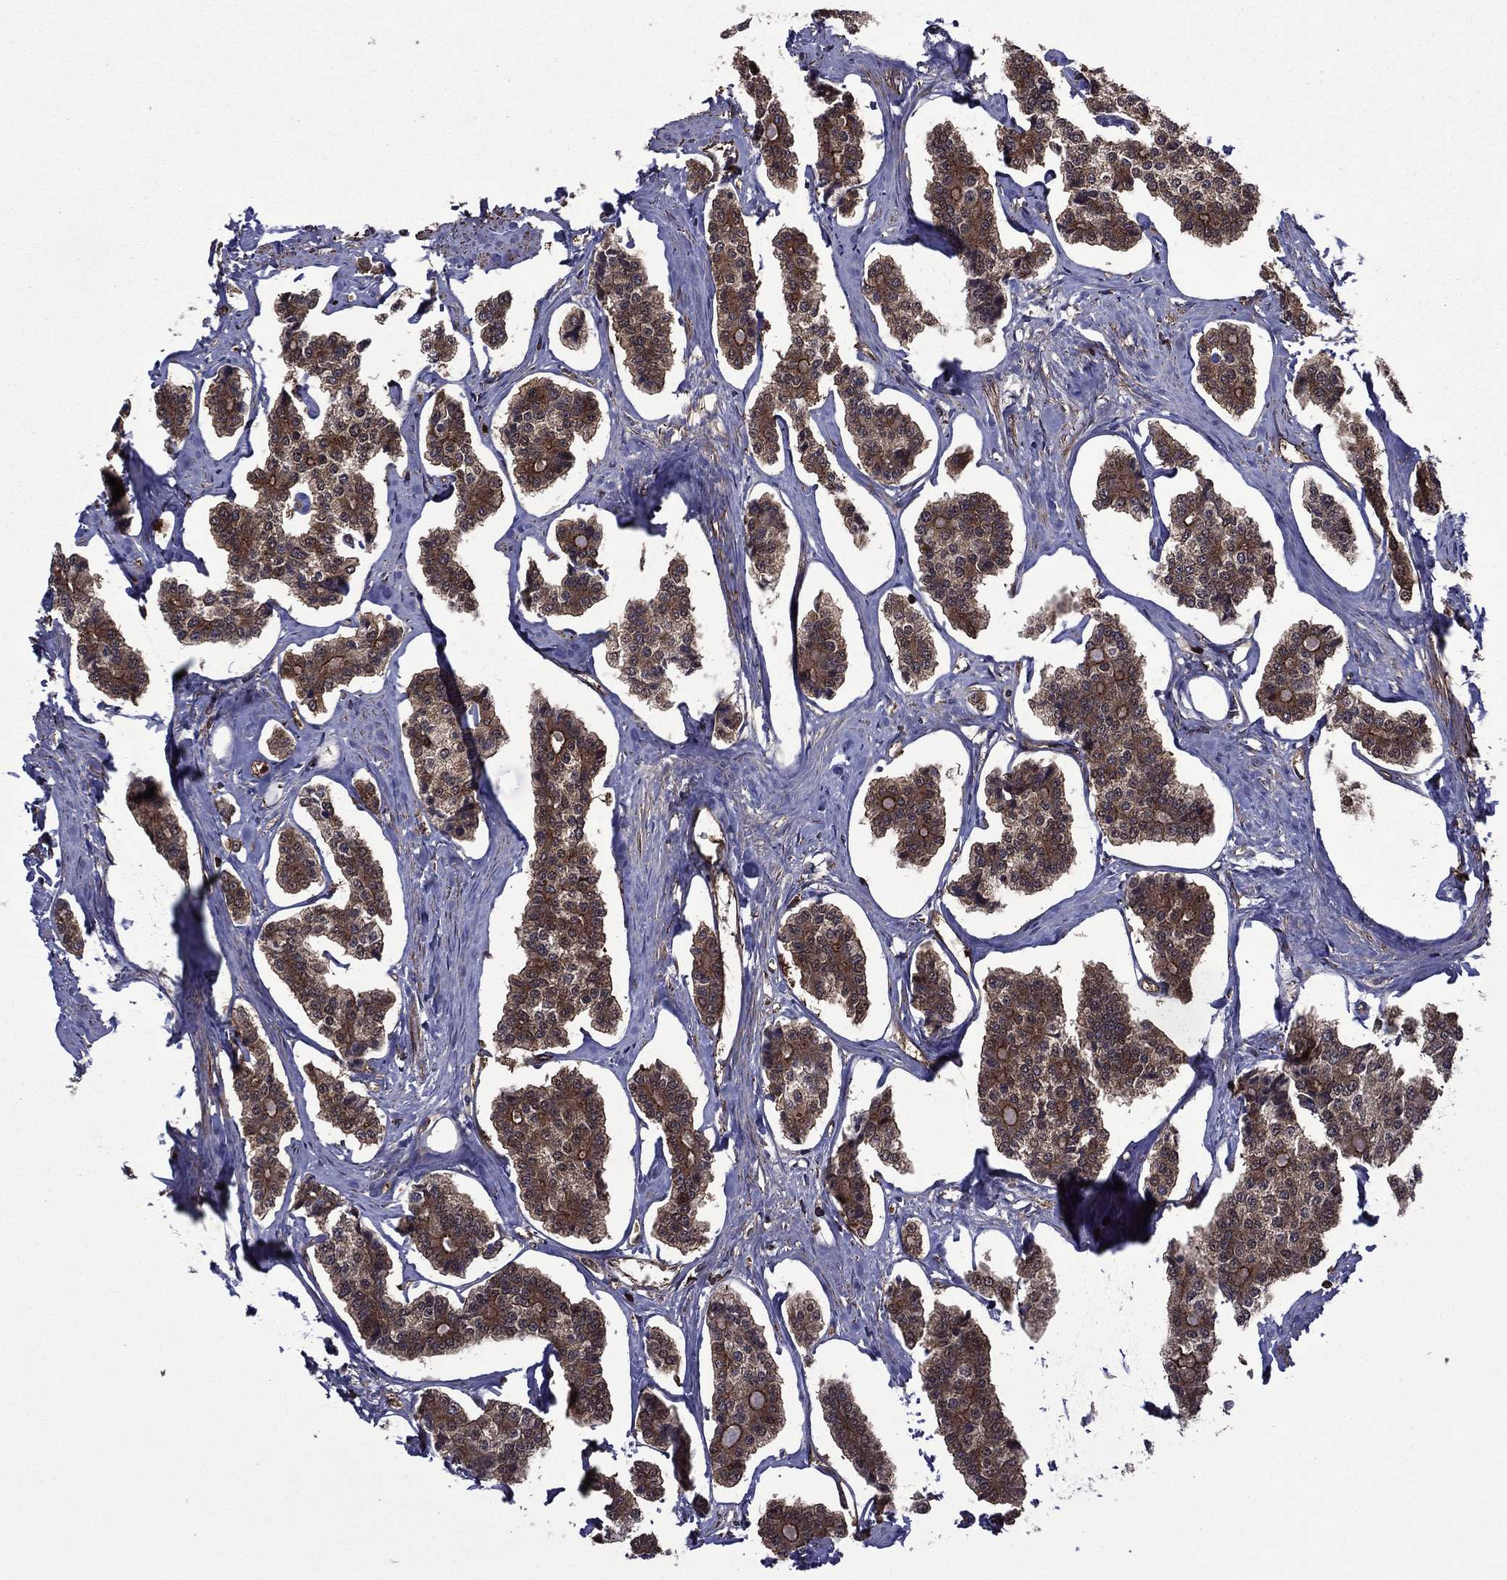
{"staining": {"intensity": "strong", "quantity": ">75%", "location": "cytoplasmic/membranous"}, "tissue": "carcinoid", "cell_type": "Tumor cells", "image_type": "cancer", "snomed": [{"axis": "morphology", "description": "Carcinoid, malignant, NOS"}, {"axis": "topography", "description": "Small intestine"}], "caption": "High-magnification brightfield microscopy of carcinoid stained with DAB (brown) and counterstained with hematoxylin (blue). tumor cells exhibit strong cytoplasmic/membranous staining is seen in about>75% of cells.", "gene": "PLPP3", "patient": {"sex": "female", "age": 65}}